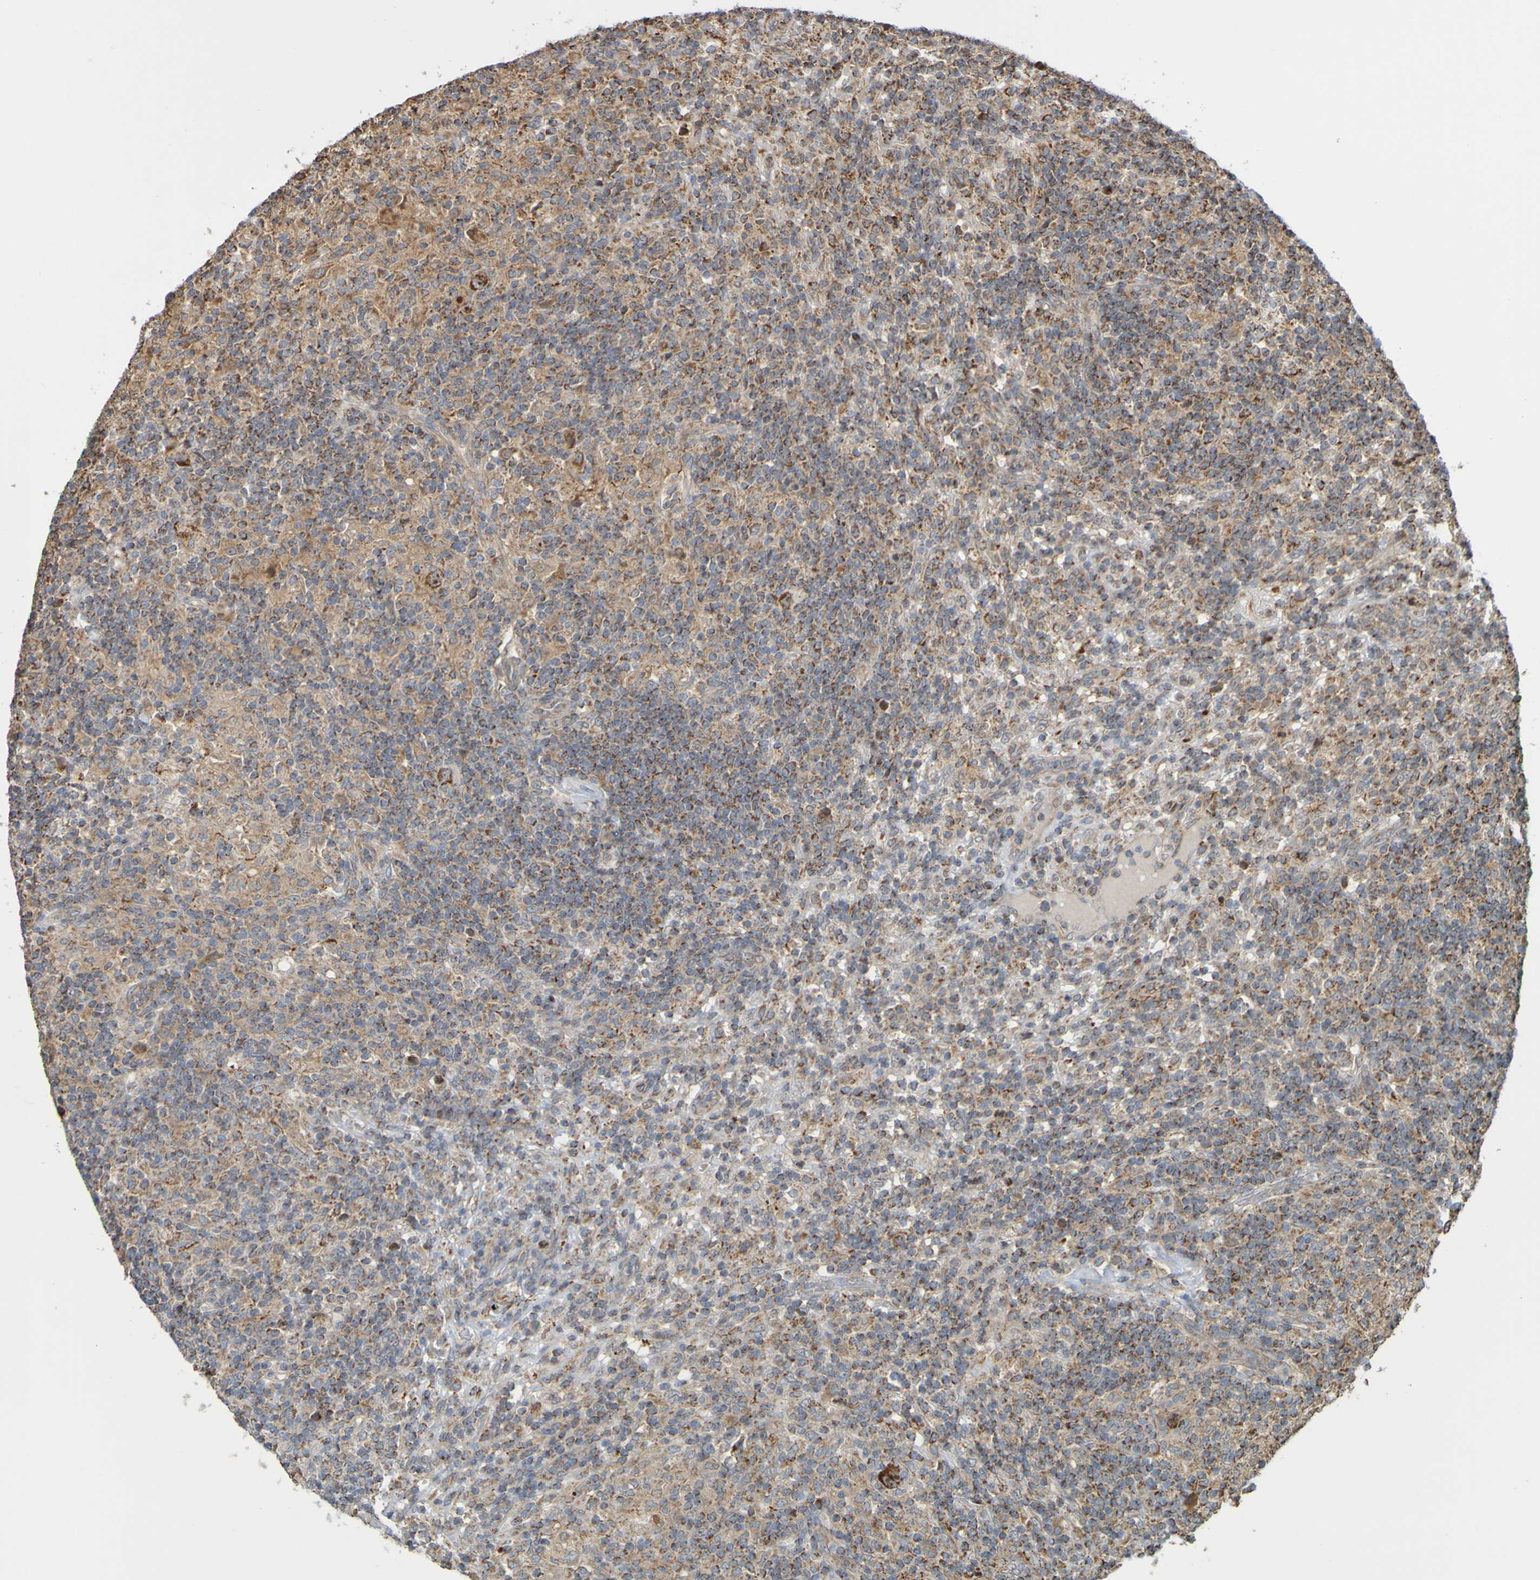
{"staining": {"intensity": "strong", "quantity": ">75%", "location": "cytoplasmic/membranous"}, "tissue": "lymphoma", "cell_type": "Tumor cells", "image_type": "cancer", "snomed": [{"axis": "morphology", "description": "Hodgkin's disease, NOS"}, {"axis": "topography", "description": "Lymph node"}], "caption": "Immunohistochemical staining of lymphoma shows high levels of strong cytoplasmic/membranous expression in approximately >75% of tumor cells. (brown staining indicates protein expression, while blue staining denotes nuclei).", "gene": "TMBIM1", "patient": {"sex": "male", "age": 70}}